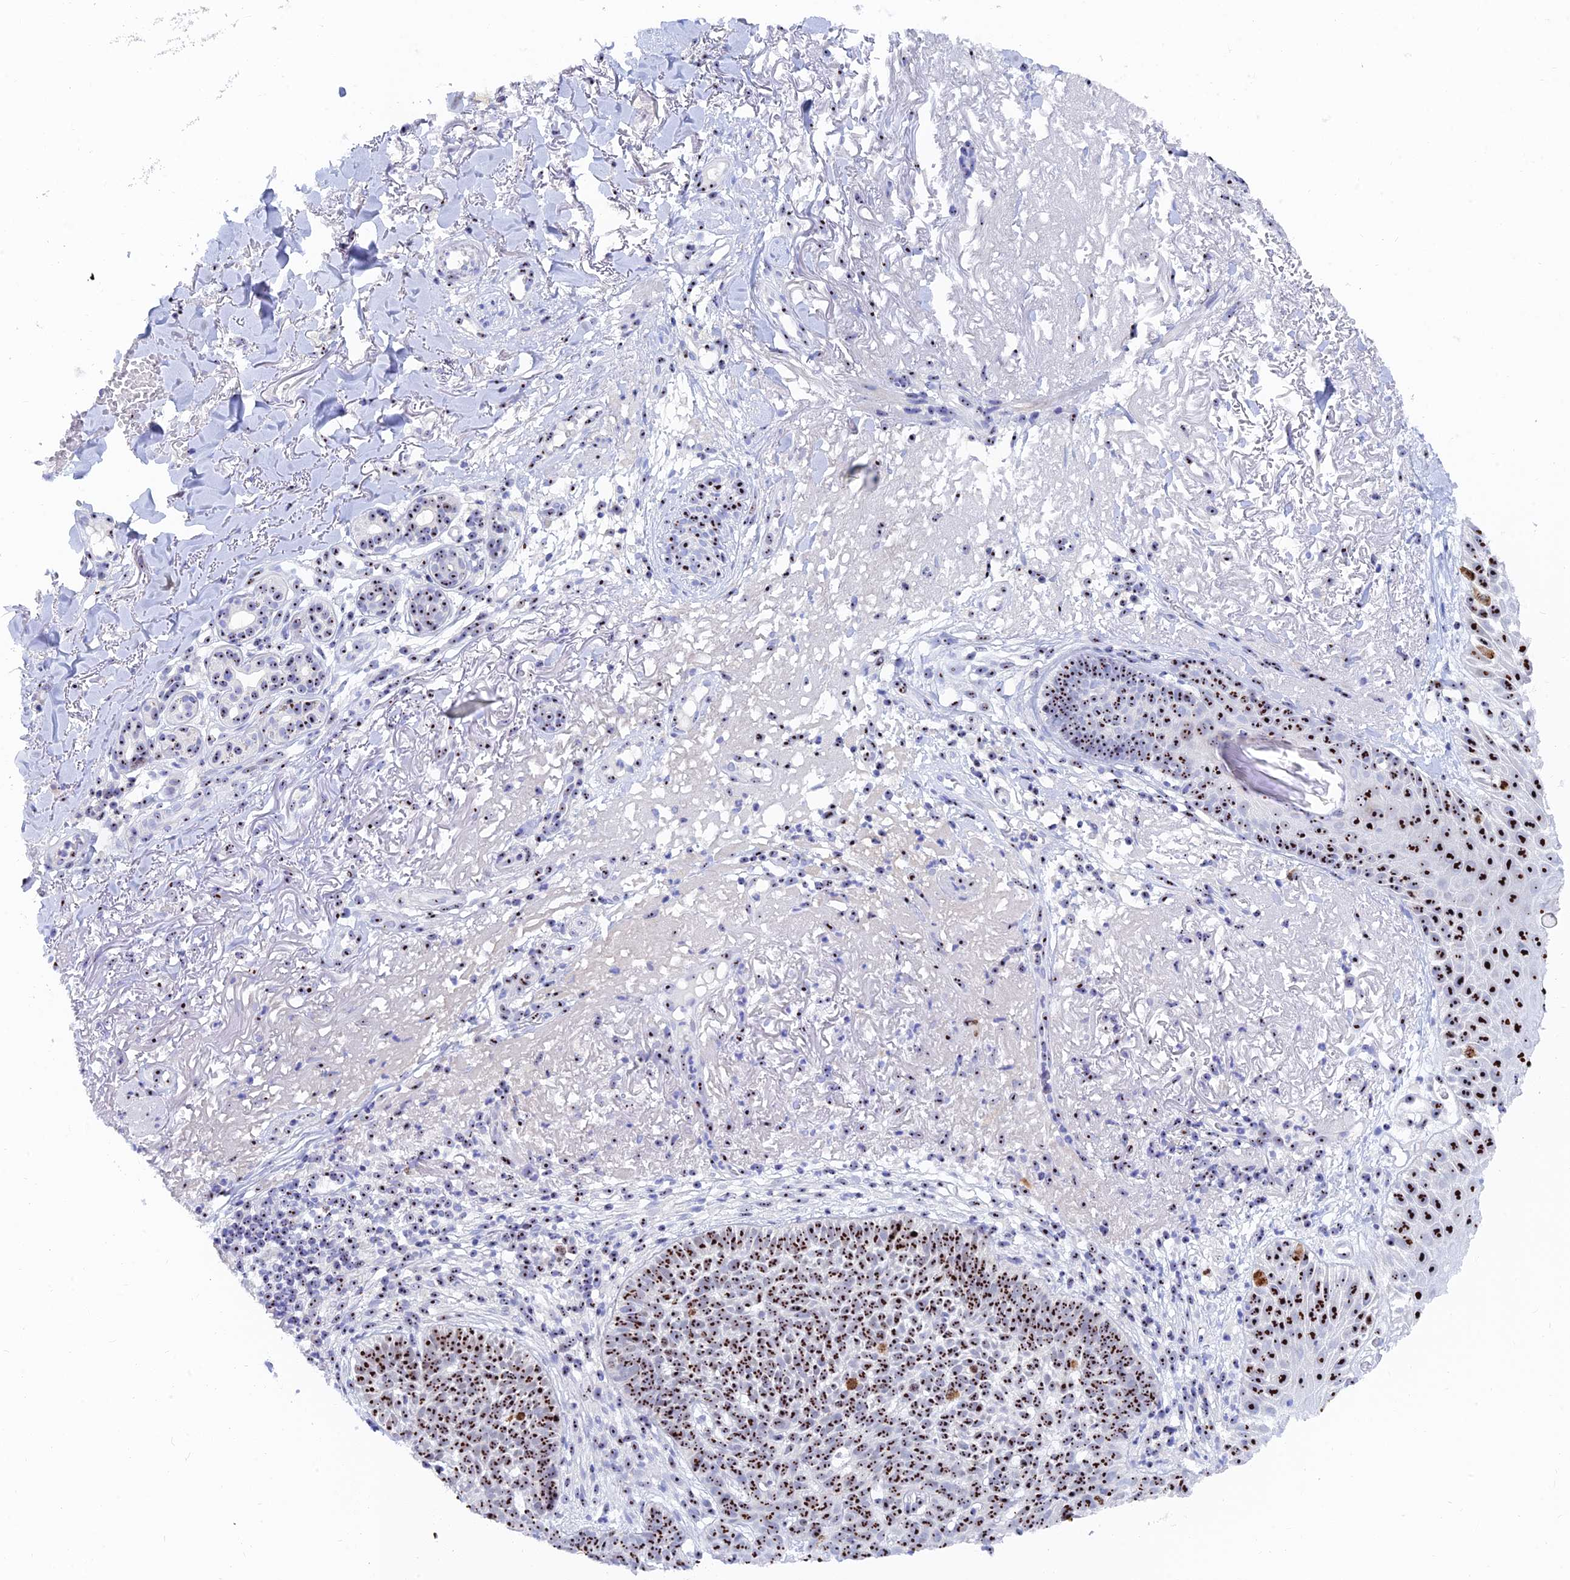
{"staining": {"intensity": "strong", "quantity": ">75%", "location": "nuclear"}, "tissue": "skin cancer", "cell_type": "Tumor cells", "image_type": "cancer", "snomed": [{"axis": "morphology", "description": "Basal cell carcinoma"}, {"axis": "topography", "description": "Skin"}], "caption": "A brown stain labels strong nuclear positivity of a protein in human basal cell carcinoma (skin) tumor cells. (Brightfield microscopy of DAB IHC at high magnification).", "gene": "RSL1D1", "patient": {"sex": "female", "age": 78}}